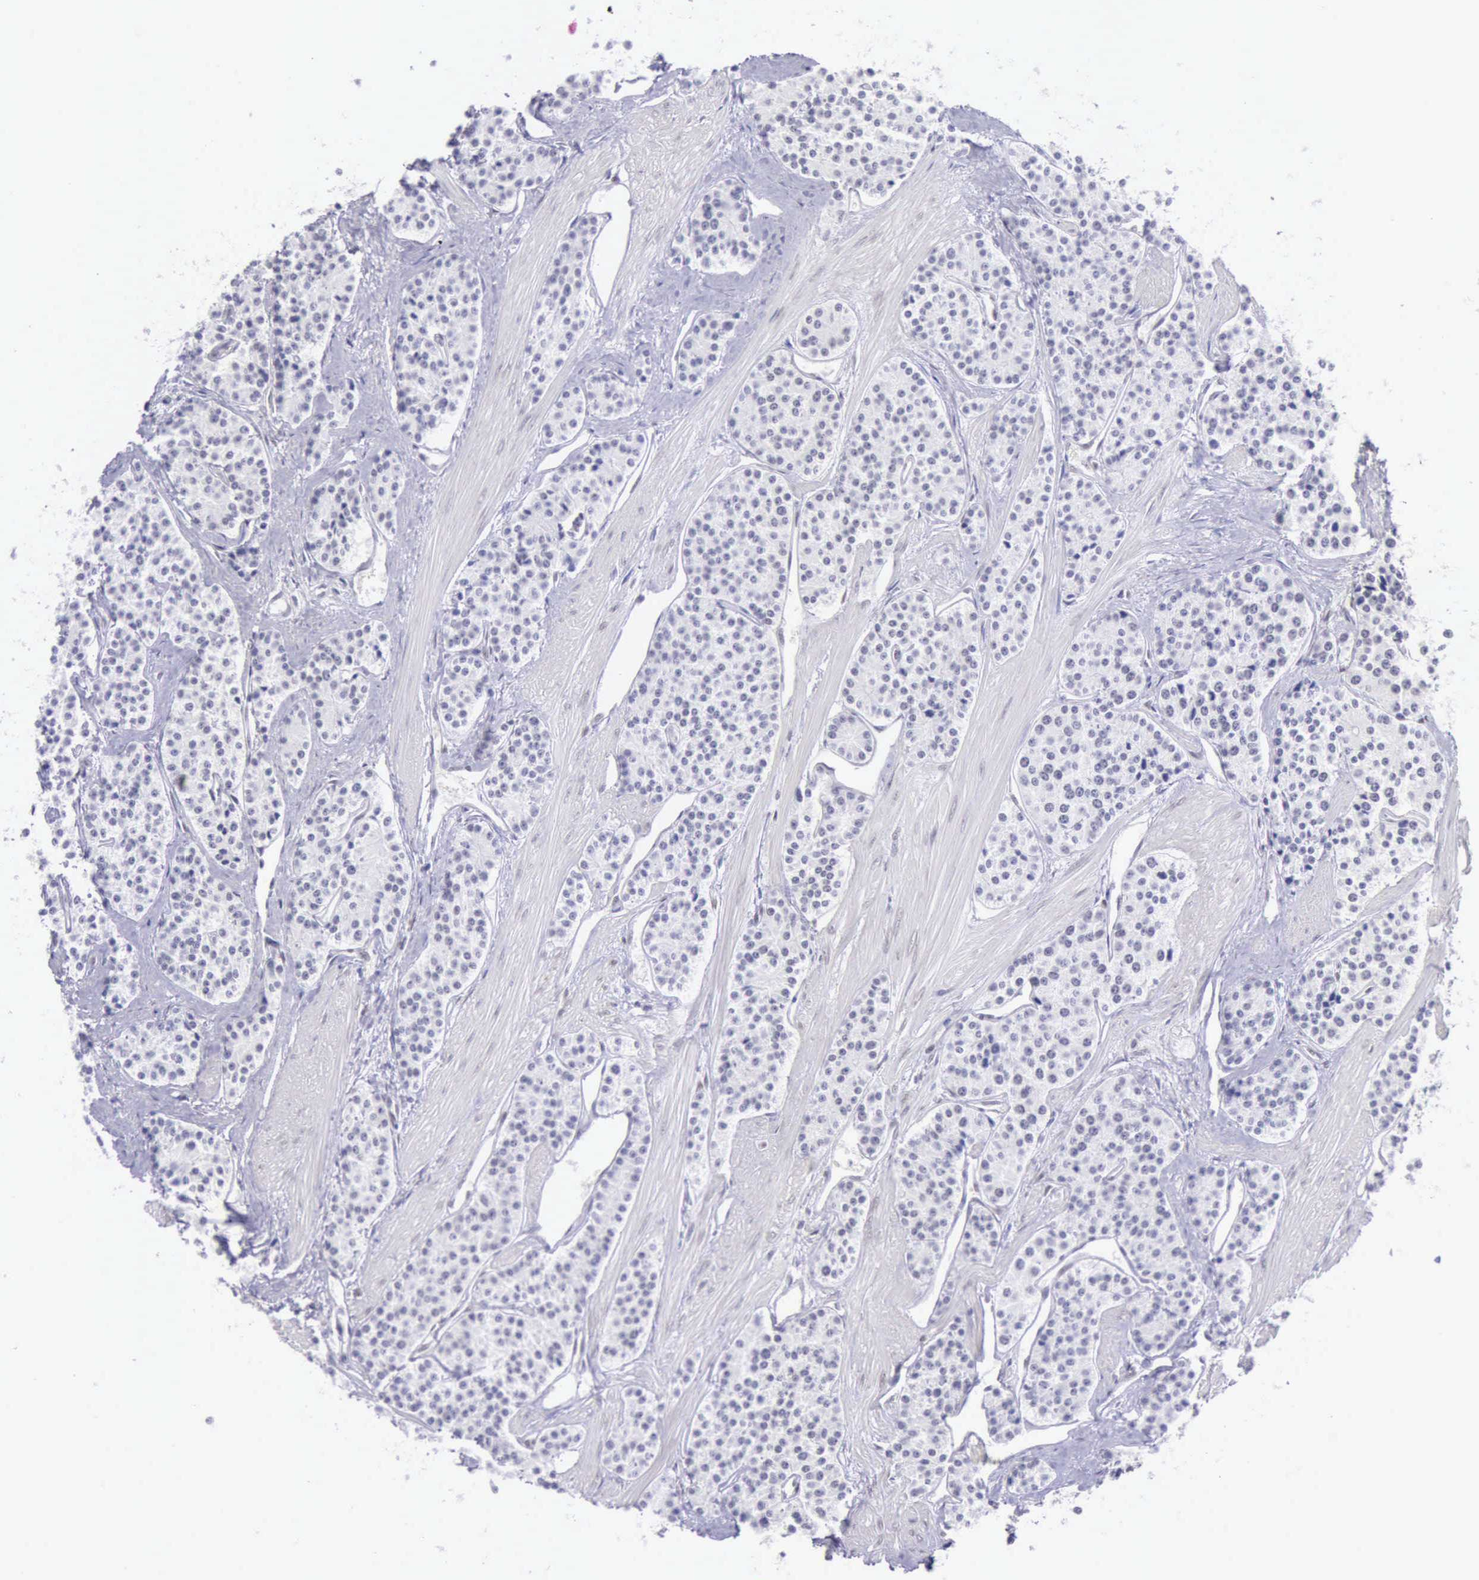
{"staining": {"intensity": "negative", "quantity": "none", "location": "none"}, "tissue": "carcinoid", "cell_type": "Tumor cells", "image_type": "cancer", "snomed": [{"axis": "morphology", "description": "Carcinoid, malignant, NOS"}, {"axis": "topography", "description": "Stomach"}], "caption": "Tumor cells show no significant staining in carcinoid.", "gene": "EP300", "patient": {"sex": "female", "age": 76}}